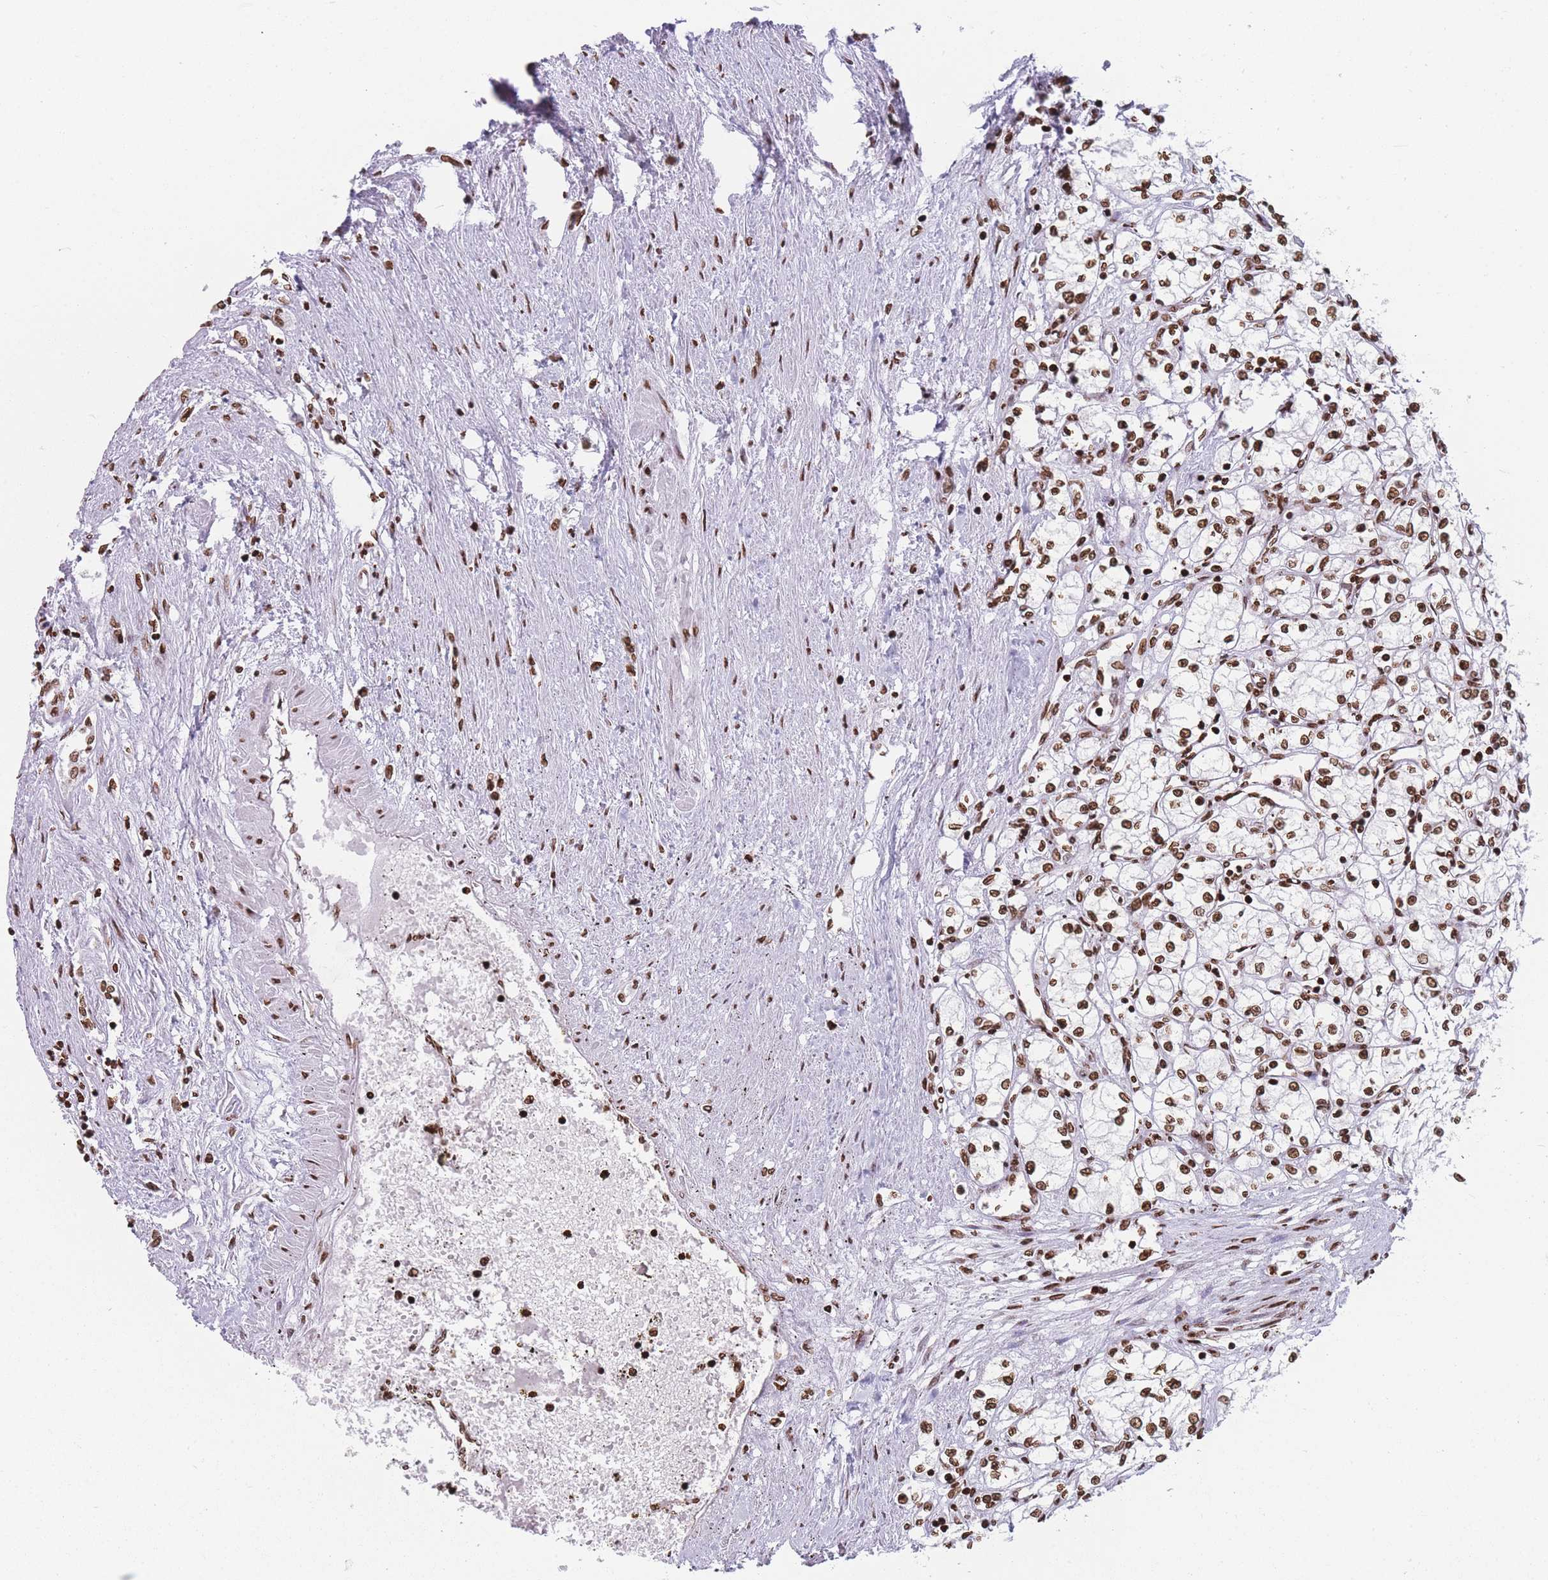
{"staining": {"intensity": "moderate", "quantity": ">75%", "location": "nuclear"}, "tissue": "renal cancer", "cell_type": "Tumor cells", "image_type": "cancer", "snomed": [{"axis": "morphology", "description": "Adenocarcinoma, NOS"}, {"axis": "topography", "description": "Kidney"}], "caption": "IHC photomicrograph of renal cancer stained for a protein (brown), which reveals medium levels of moderate nuclear expression in about >75% of tumor cells.", "gene": "AK9", "patient": {"sex": "male", "age": 59}}